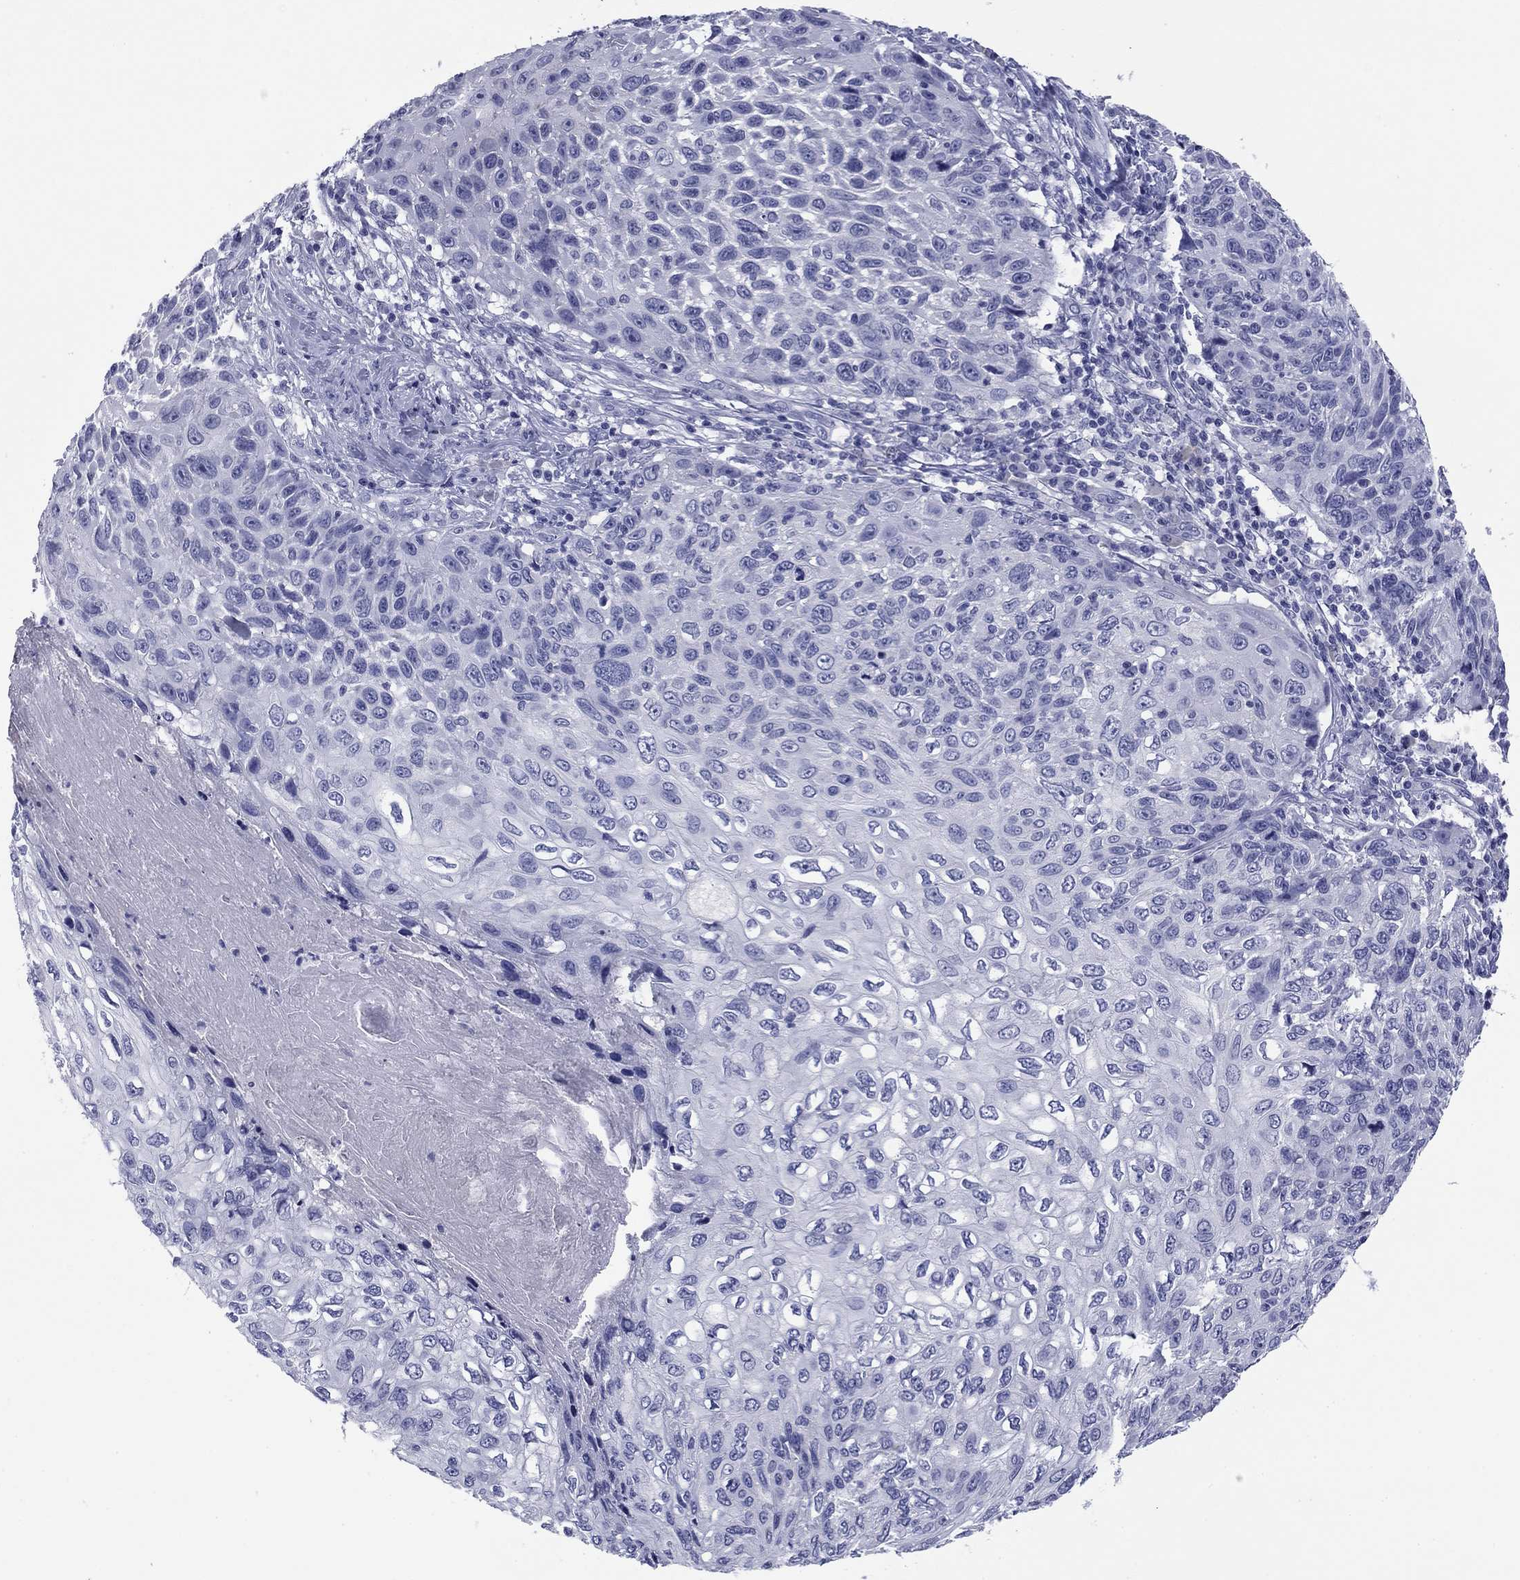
{"staining": {"intensity": "negative", "quantity": "none", "location": "none"}, "tissue": "skin cancer", "cell_type": "Tumor cells", "image_type": "cancer", "snomed": [{"axis": "morphology", "description": "Squamous cell carcinoma, NOS"}, {"axis": "topography", "description": "Skin"}], "caption": "DAB (3,3'-diaminobenzidine) immunohistochemical staining of squamous cell carcinoma (skin) displays no significant staining in tumor cells.", "gene": "ABCC2", "patient": {"sex": "male", "age": 92}}